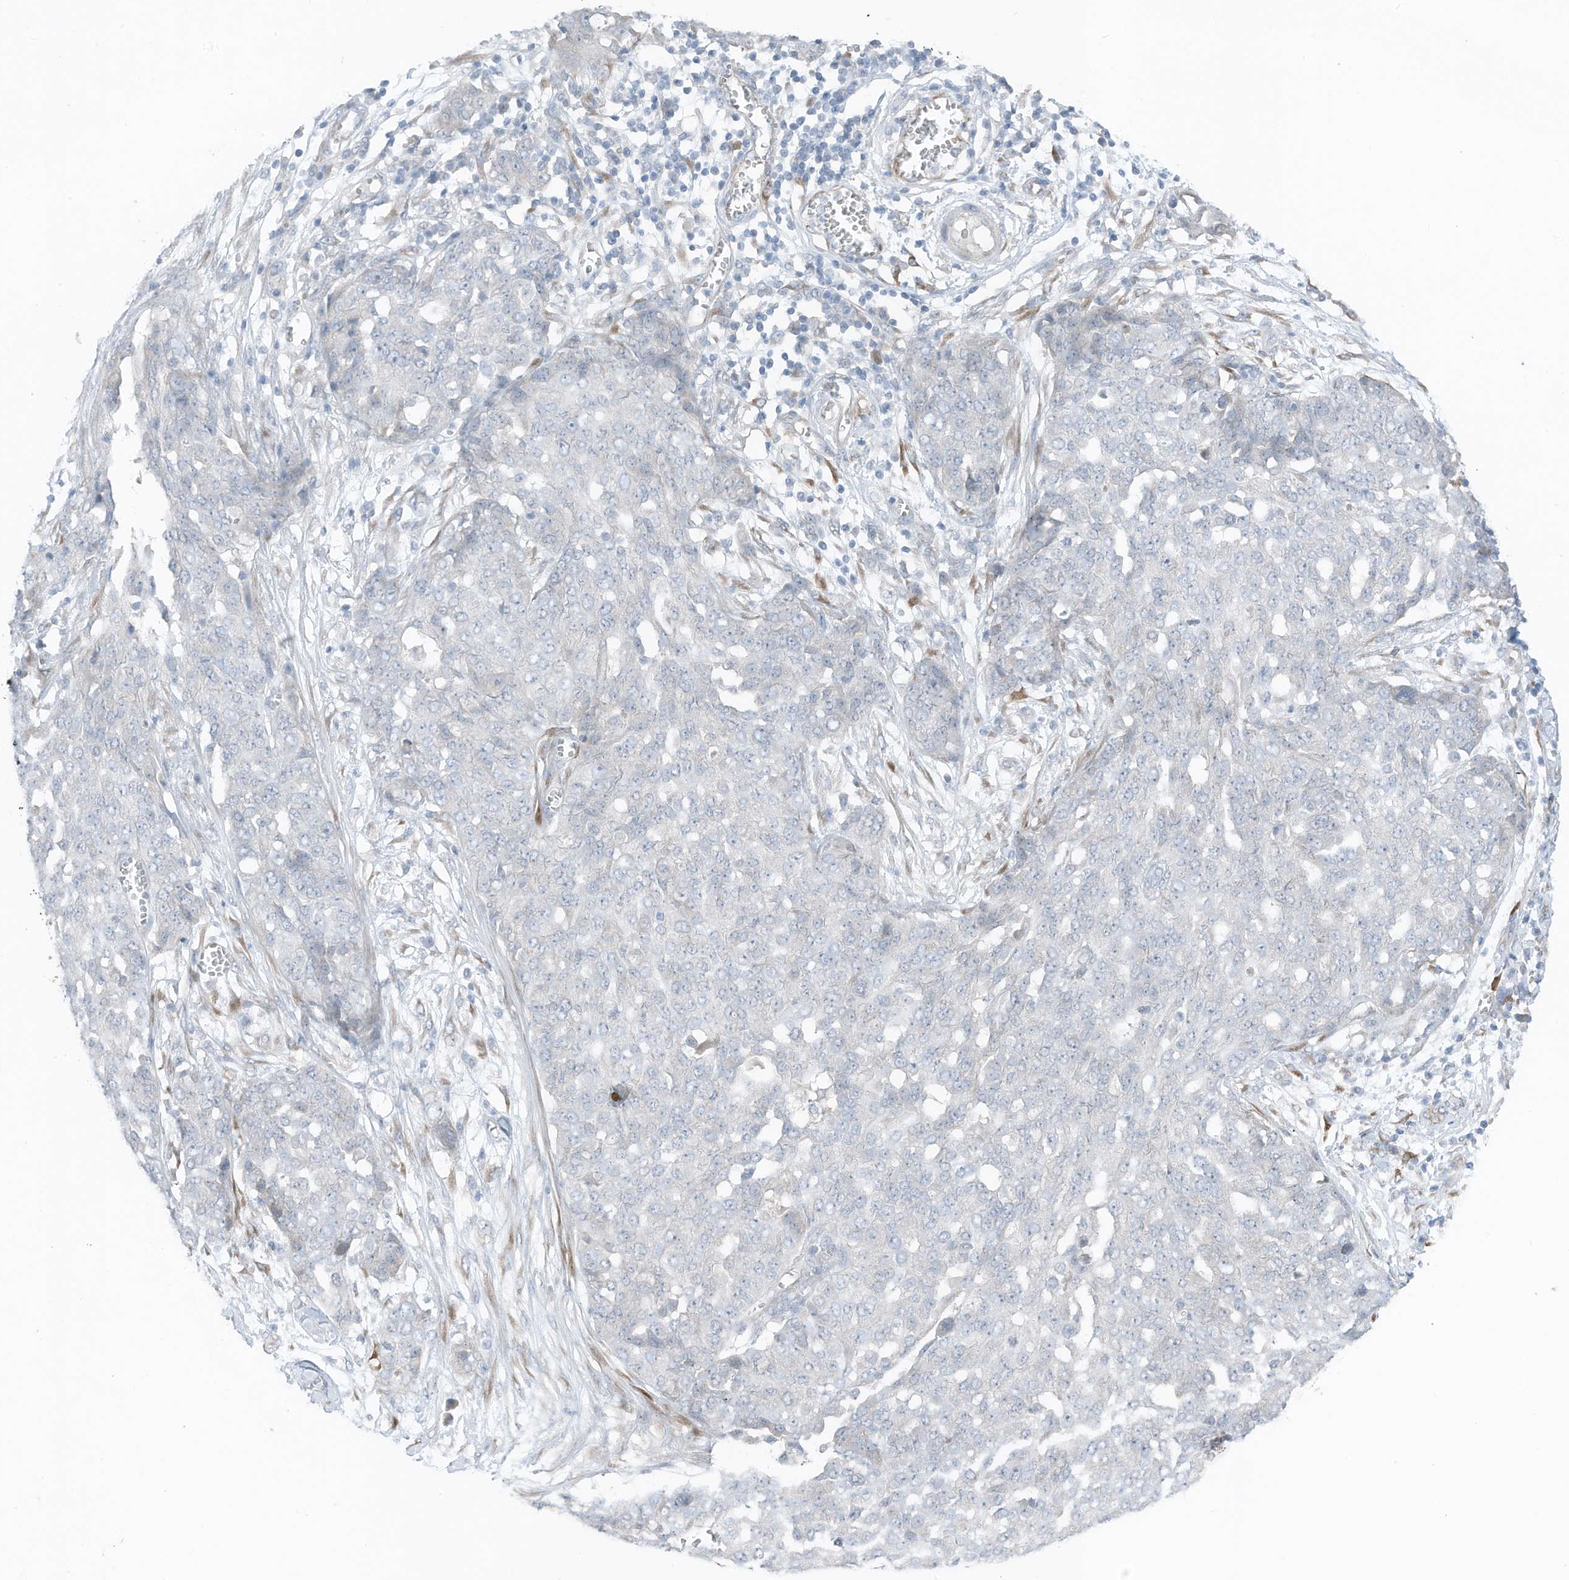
{"staining": {"intensity": "negative", "quantity": "none", "location": "none"}, "tissue": "ovarian cancer", "cell_type": "Tumor cells", "image_type": "cancer", "snomed": [{"axis": "morphology", "description": "Cystadenocarcinoma, serous, NOS"}, {"axis": "topography", "description": "Soft tissue"}, {"axis": "topography", "description": "Ovary"}], "caption": "Human ovarian cancer stained for a protein using immunohistochemistry (IHC) displays no staining in tumor cells.", "gene": "ARHGEF33", "patient": {"sex": "female", "age": 57}}